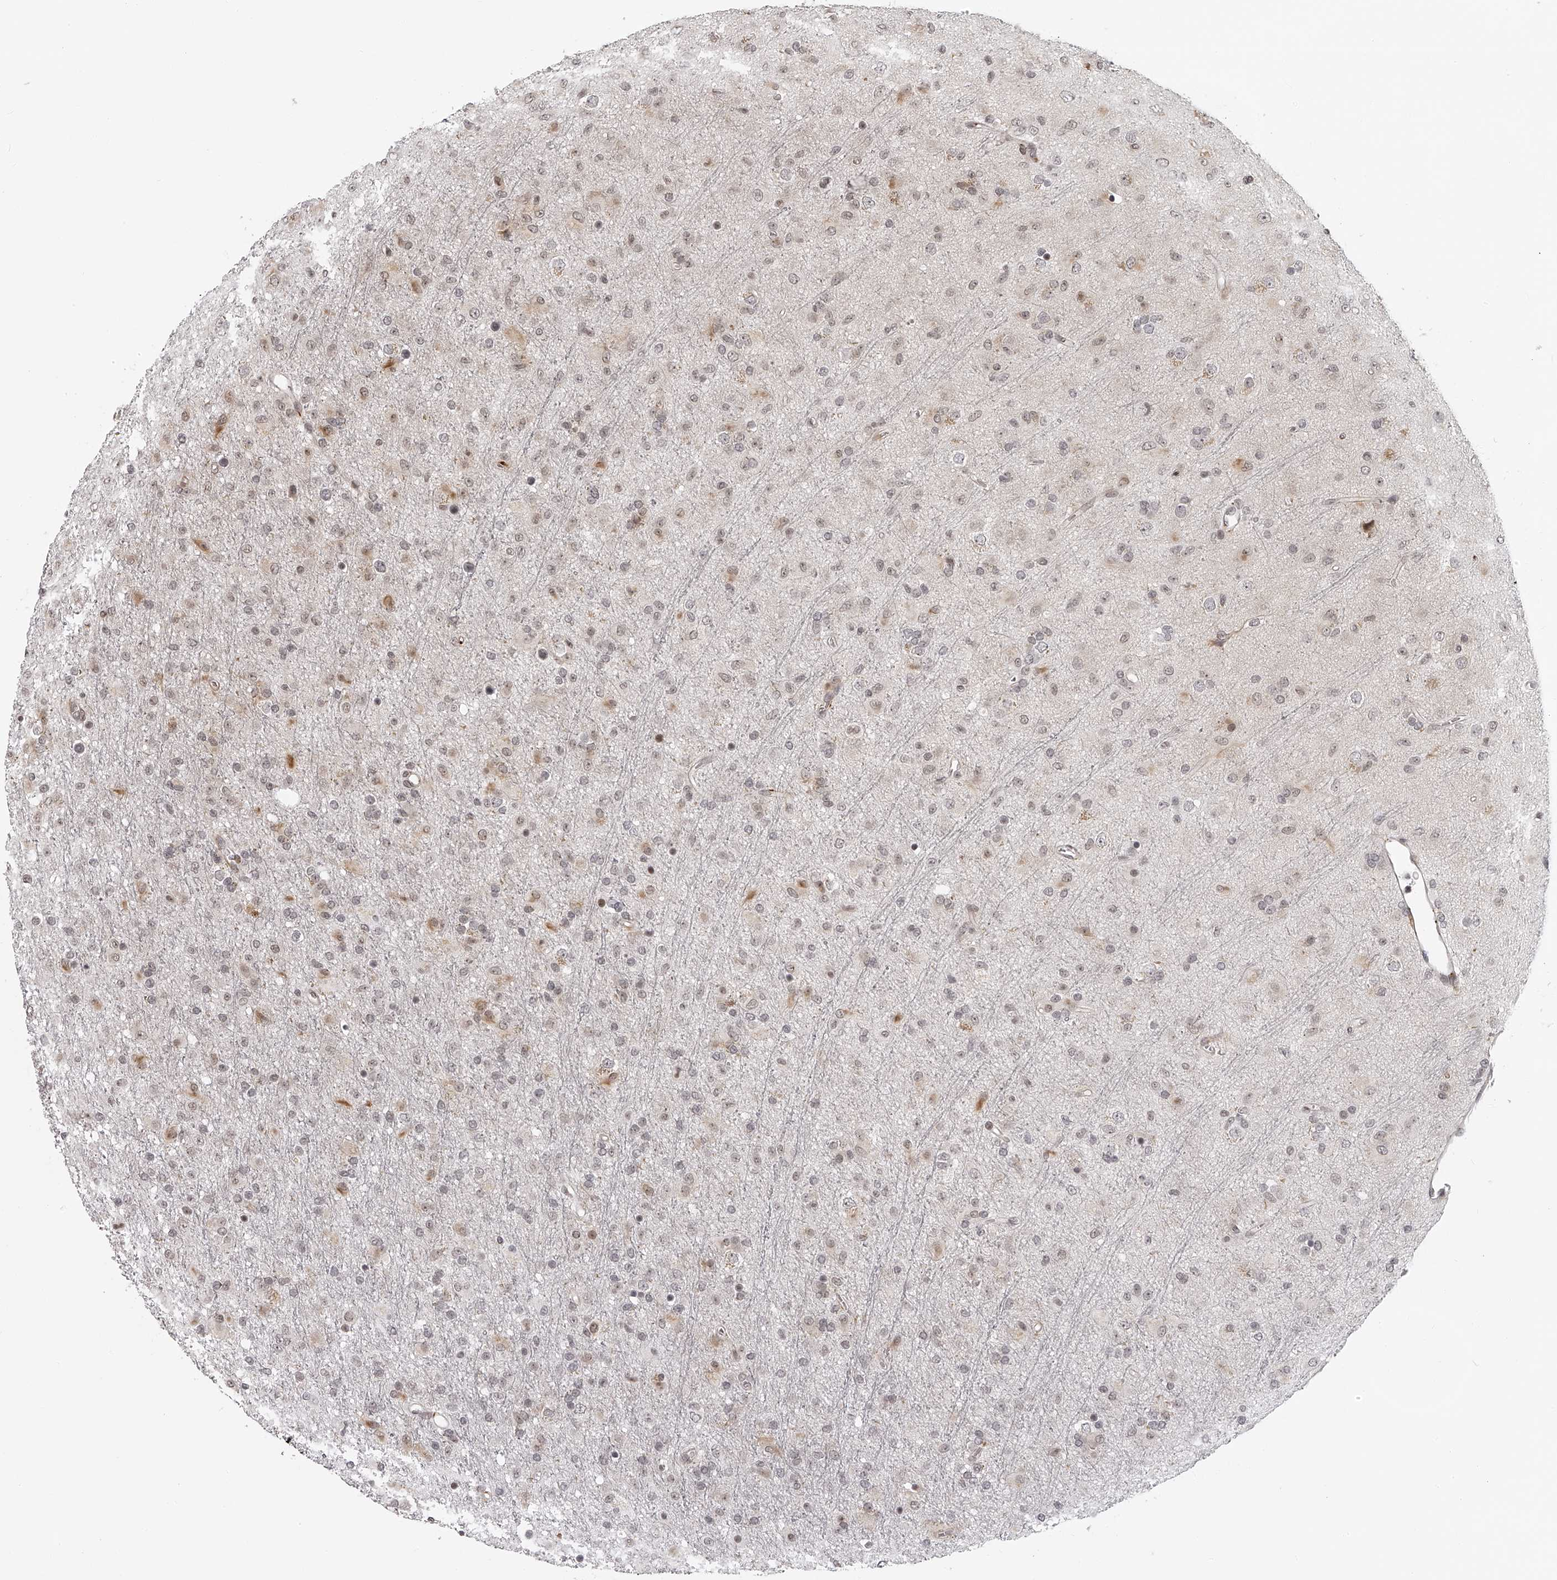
{"staining": {"intensity": "weak", "quantity": "<25%", "location": "nuclear"}, "tissue": "glioma", "cell_type": "Tumor cells", "image_type": "cancer", "snomed": [{"axis": "morphology", "description": "Glioma, malignant, Low grade"}, {"axis": "topography", "description": "Brain"}], "caption": "DAB immunohistochemical staining of malignant low-grade glioma exhibits no significant positivity in tumor cells.", "gene": "ODF2L", "patient": {"sex": "male", "age": 65}}